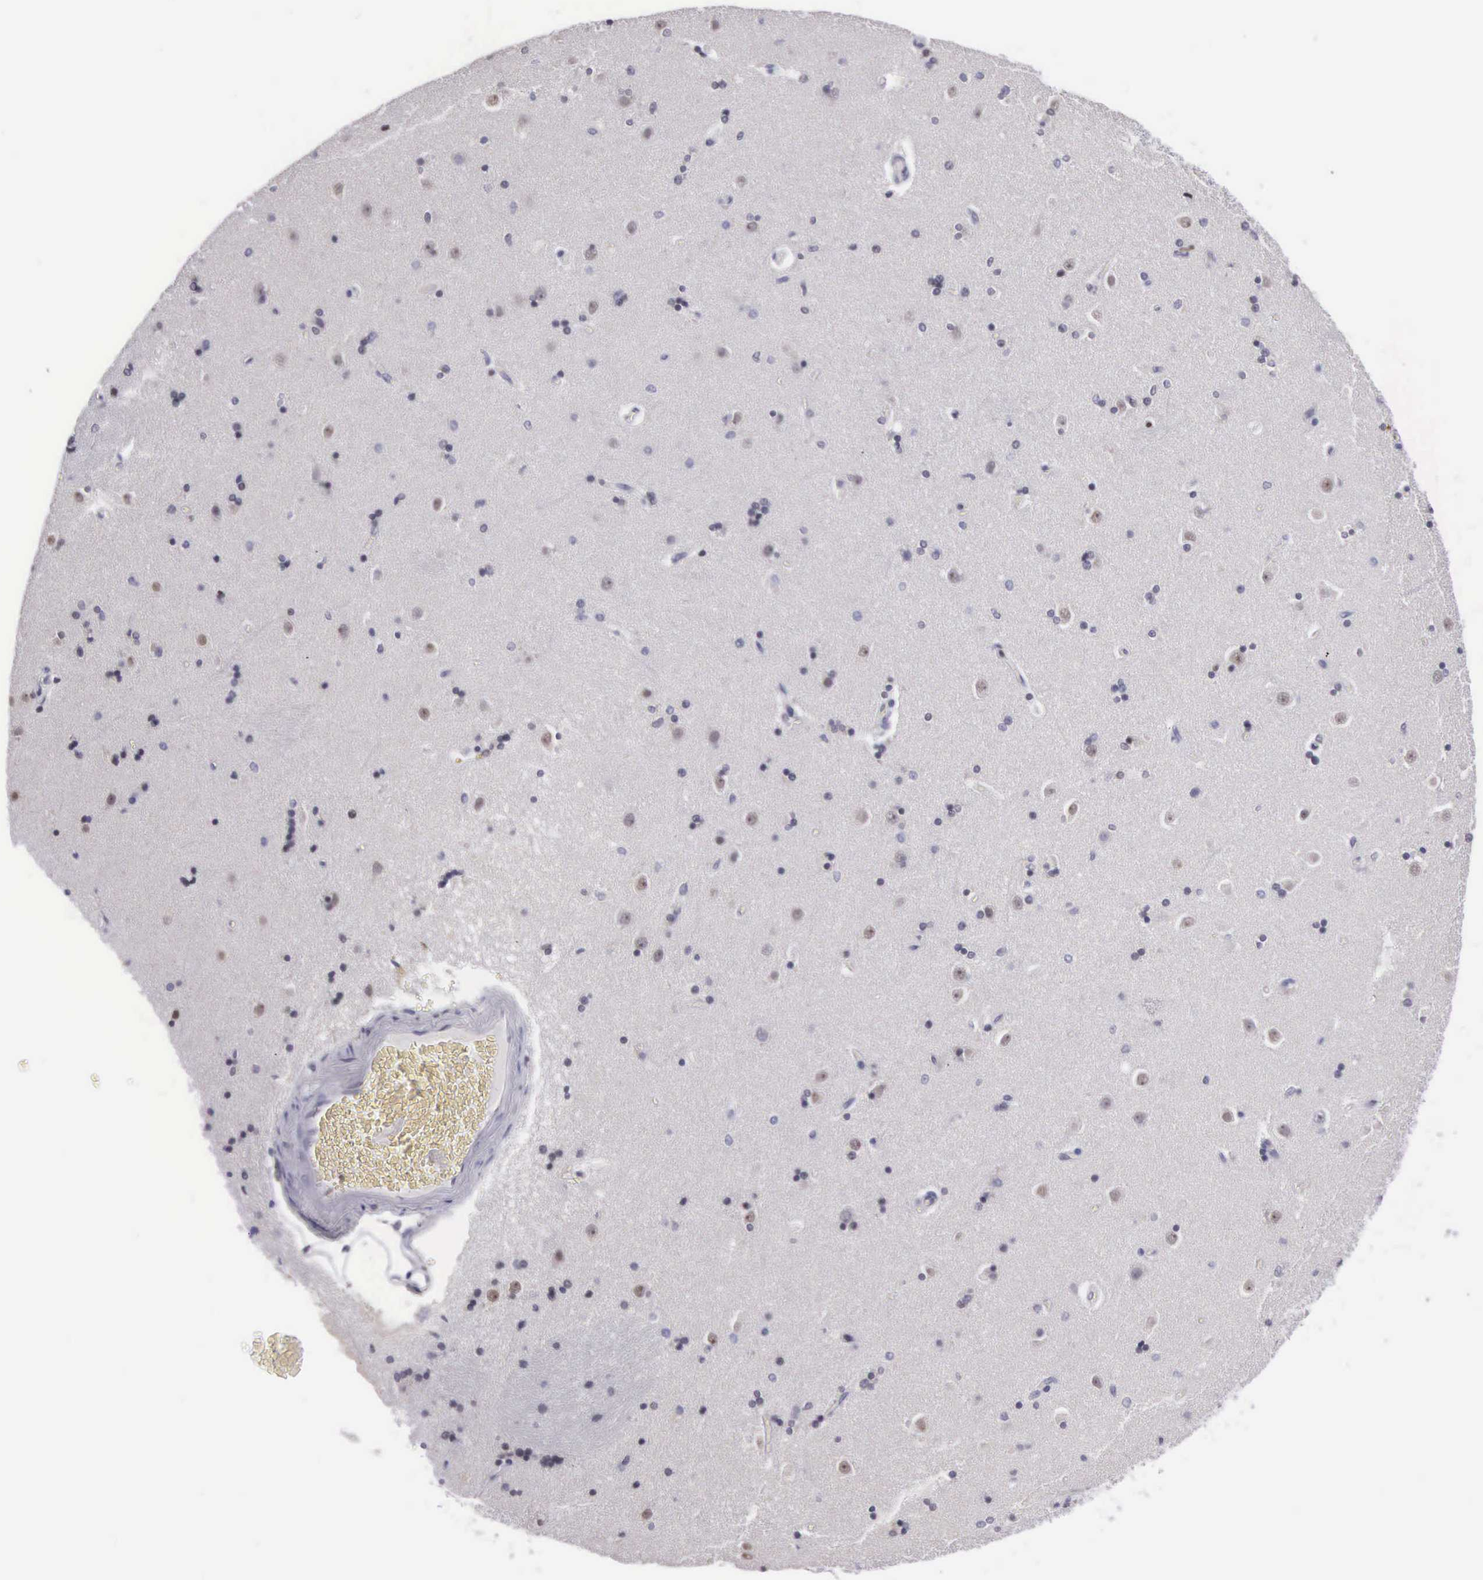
{"staining": {"intensity": "weak", "quantity": "25%-75%", "location": "nuclear"}, "tissue": "caudate", "cell_type": "Glial cells", "image_type": "normal", "snomed": [{"axis": "morphology", "description": "Normal tissue, NOS"}, {"axis": "topography", "description": "Lateral ventricle wall"}], "caption": "Approximately 25%-75% of glial cells in unremarkable caudate show weak nuclear protein positivity as visualized by brown immunohistochemical staining.", "gene": "VRK1", "patient": {"sex": "female", "age": 54}}